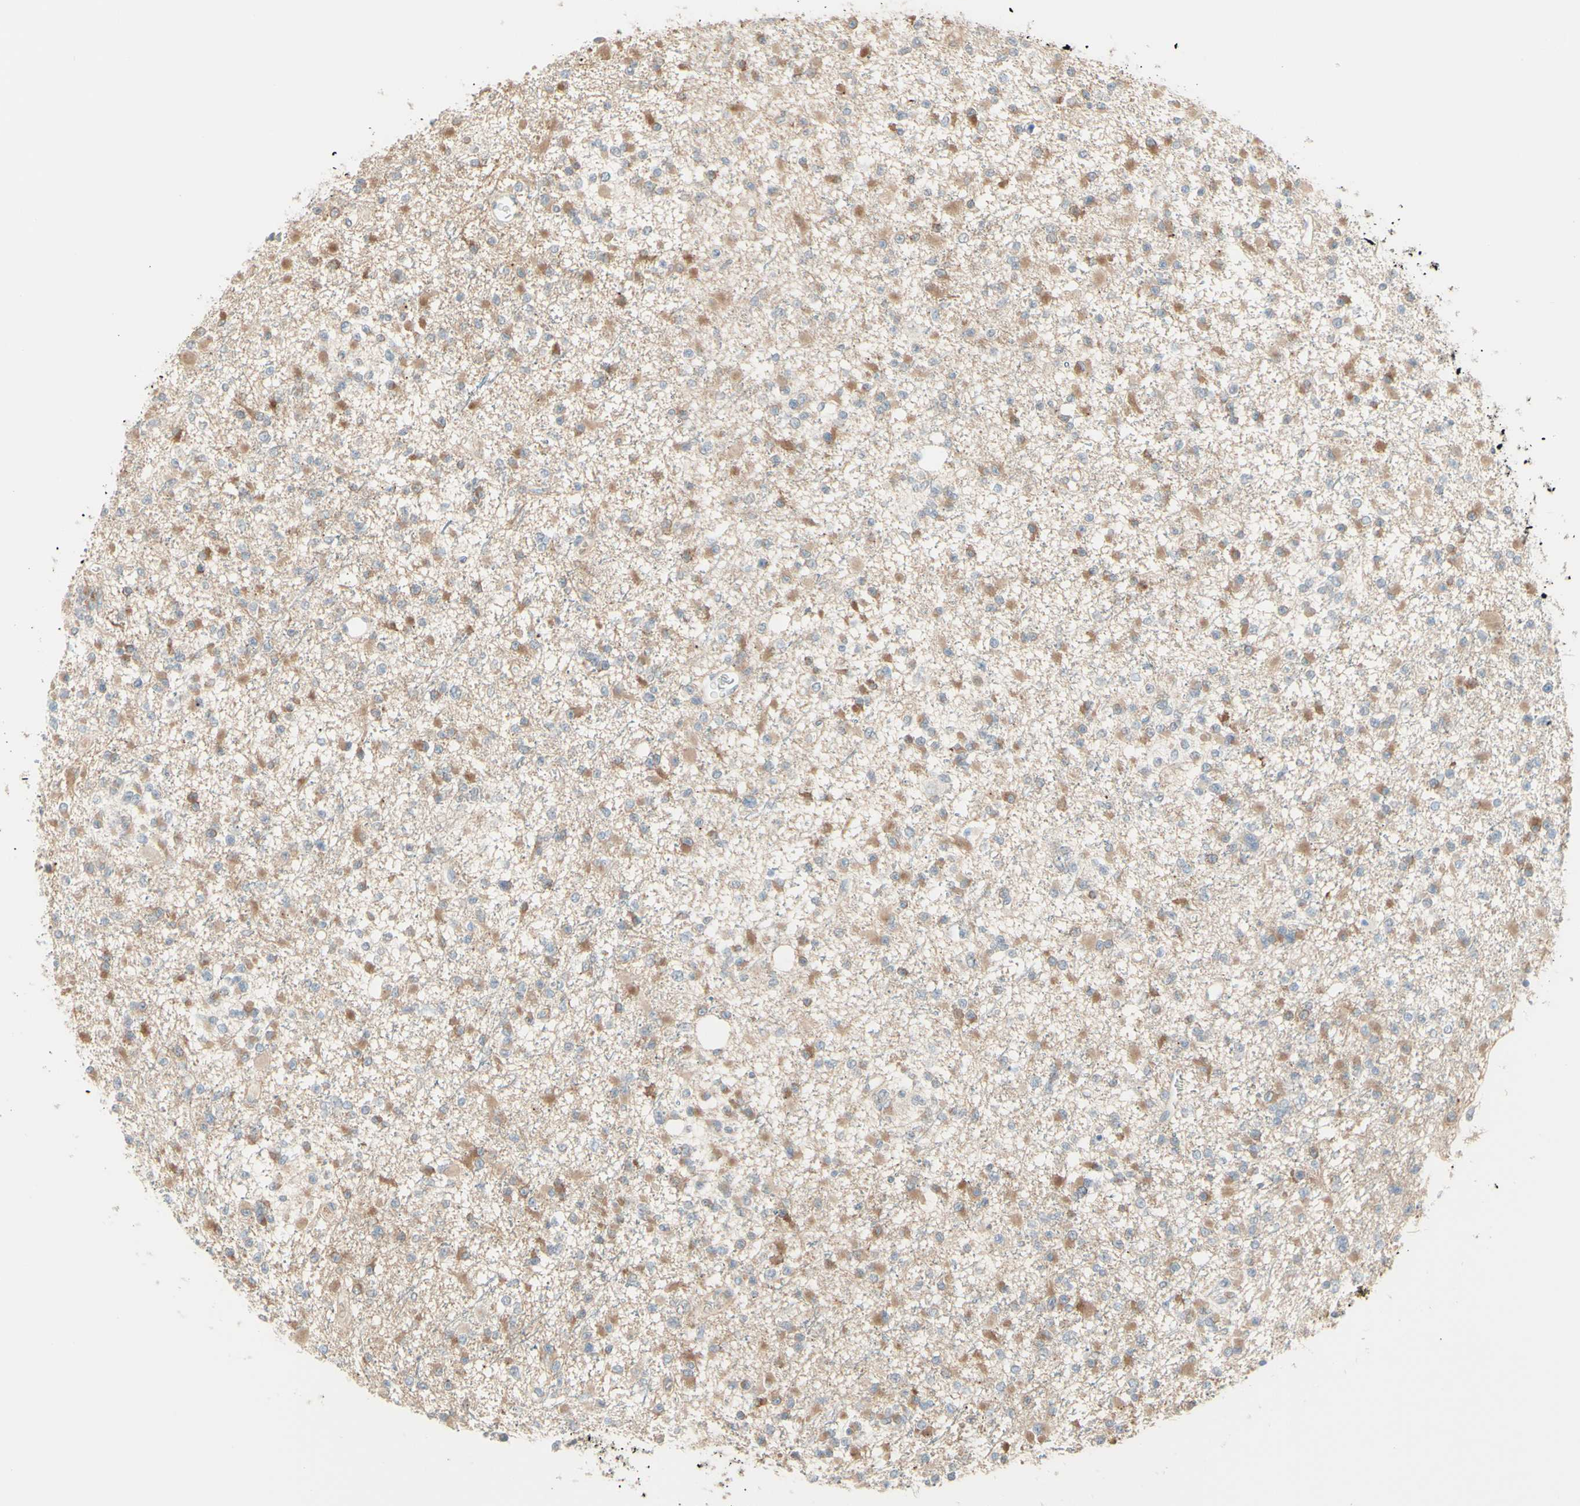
{"staining": {"intensity": "moderate", "quantity": ">75%", "location": "cytoplasmic/membranous"}, "tissue": "glioma", "cell_type": "Tumor cells", "image_type": "cancer", "snomed": [{"axis": "morphology", "description": "Glioma, malignant, Low grade"}, {"axis": "topography", "description": "Brain"}], "caption": "Brown immunohistochemical staining in human malignant glioma (low-grade) displays moderate cytoplasmic/membranous positivity in about >75% of tumor cells. Using DAB (3,3'-diaminobenzidine) (brown) and hematoxylin (blue) stains, captured at high magnification using brightfield microscopy.", "gene": "MTM1", "patient": {"sex": "female", "age": 22}}